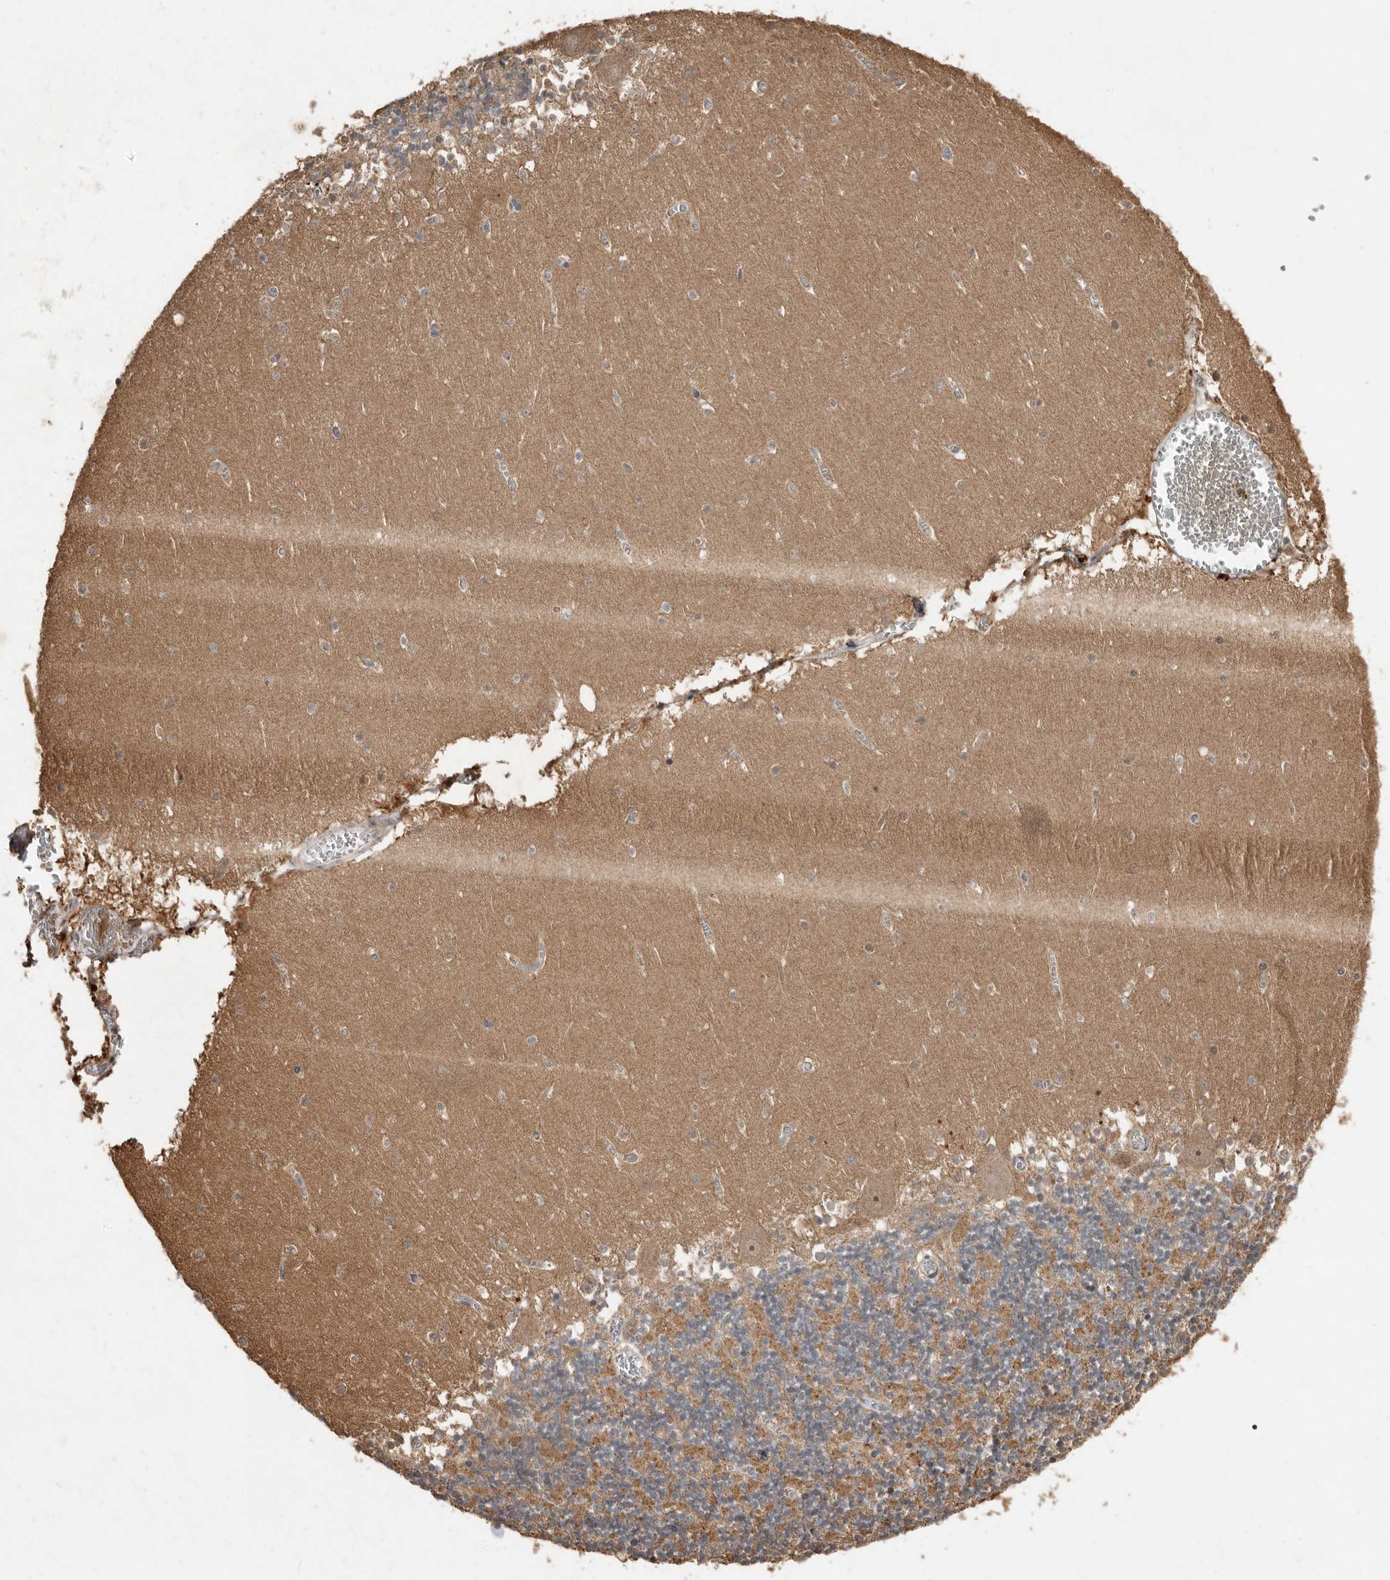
{"staining": {"intensity": "moderate", "quantity": ">75%", "location": "cytoplasmic/membranous"}, "tissue": "cerebellum", "cell_type": "Cells in granular layer", "image_type": "normal", "snomed": [{"axis": "morphology", "description": "Normal tissue, NOS"}, {"axis": "topography", "description": "Cerebellum"}], "caption": "Protein expression analysis of normal human cerebellum reveals moderate cytoplasmic/membranous staining in approximately >75% of cells in granular layer. Nuclei are stained in blue.", "gene": "KIF26B", "patient": {"sex": "female", "age": 28}}